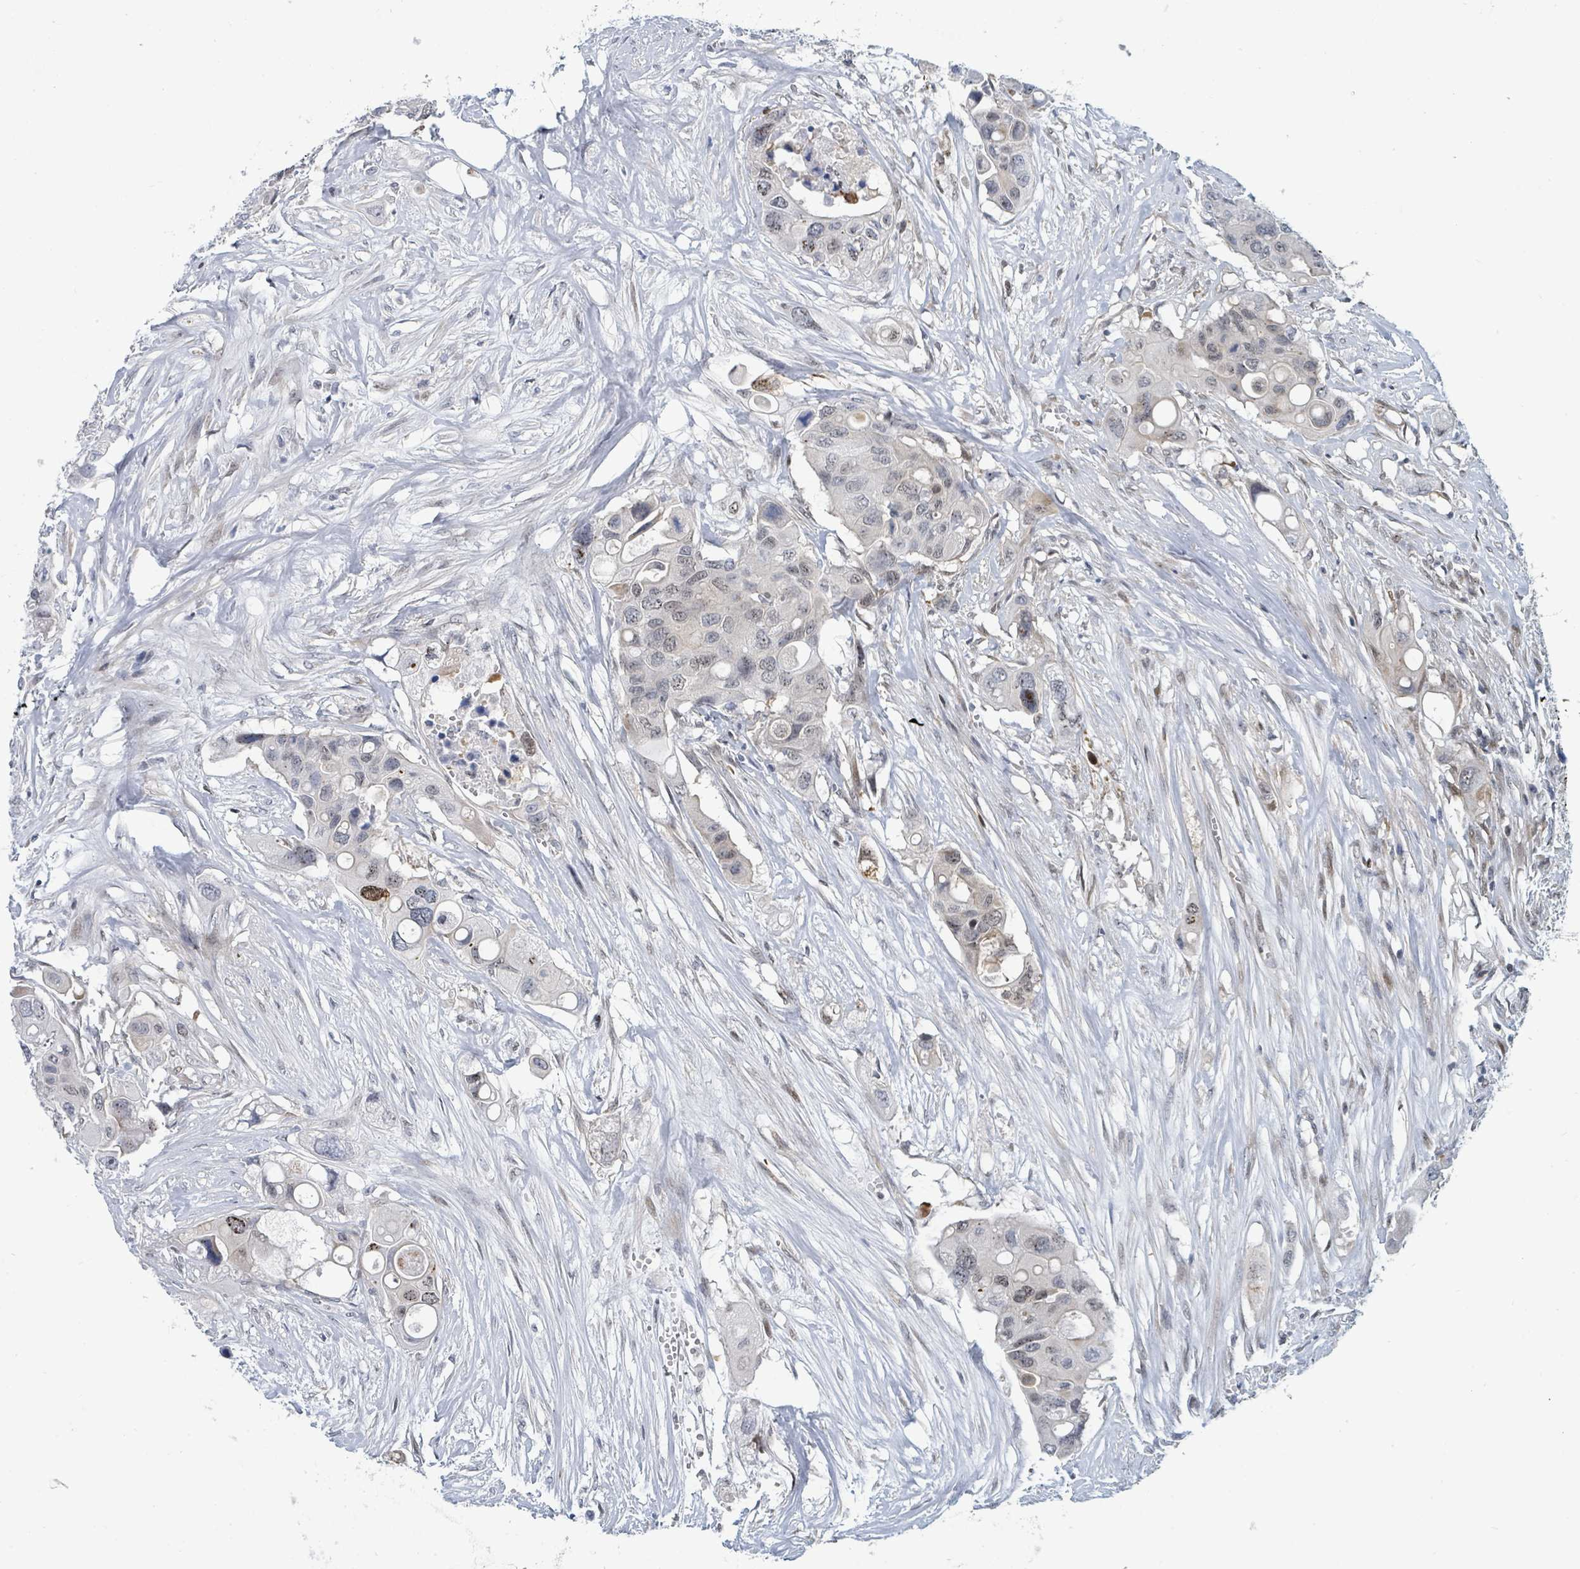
{"staining": {"intensity": "moderate", "quantity": "<25%", "location": "cytoplasmic/membranous,nuclear"}, "tissue": "colorectal cancer", "cell_type": "Tumor cells", "image_type": "cancer", "snomed": [{"axis": "morphology", "description": "Adenocarcinoma, NOS"}, {"axis": "topography", "description": "Colon"}], "caption": "Brown immunohistochemical staining in human colorectal adenocarcinoma exhibits moderate cytoplasmic/membranous and nuclear positivity in approximately <25% of tumor cells. The protein is shown in brown color, while the nuclei are stained blue.", "gene": "SUMO4", "patient": {"sex": "male", "age": 77}}